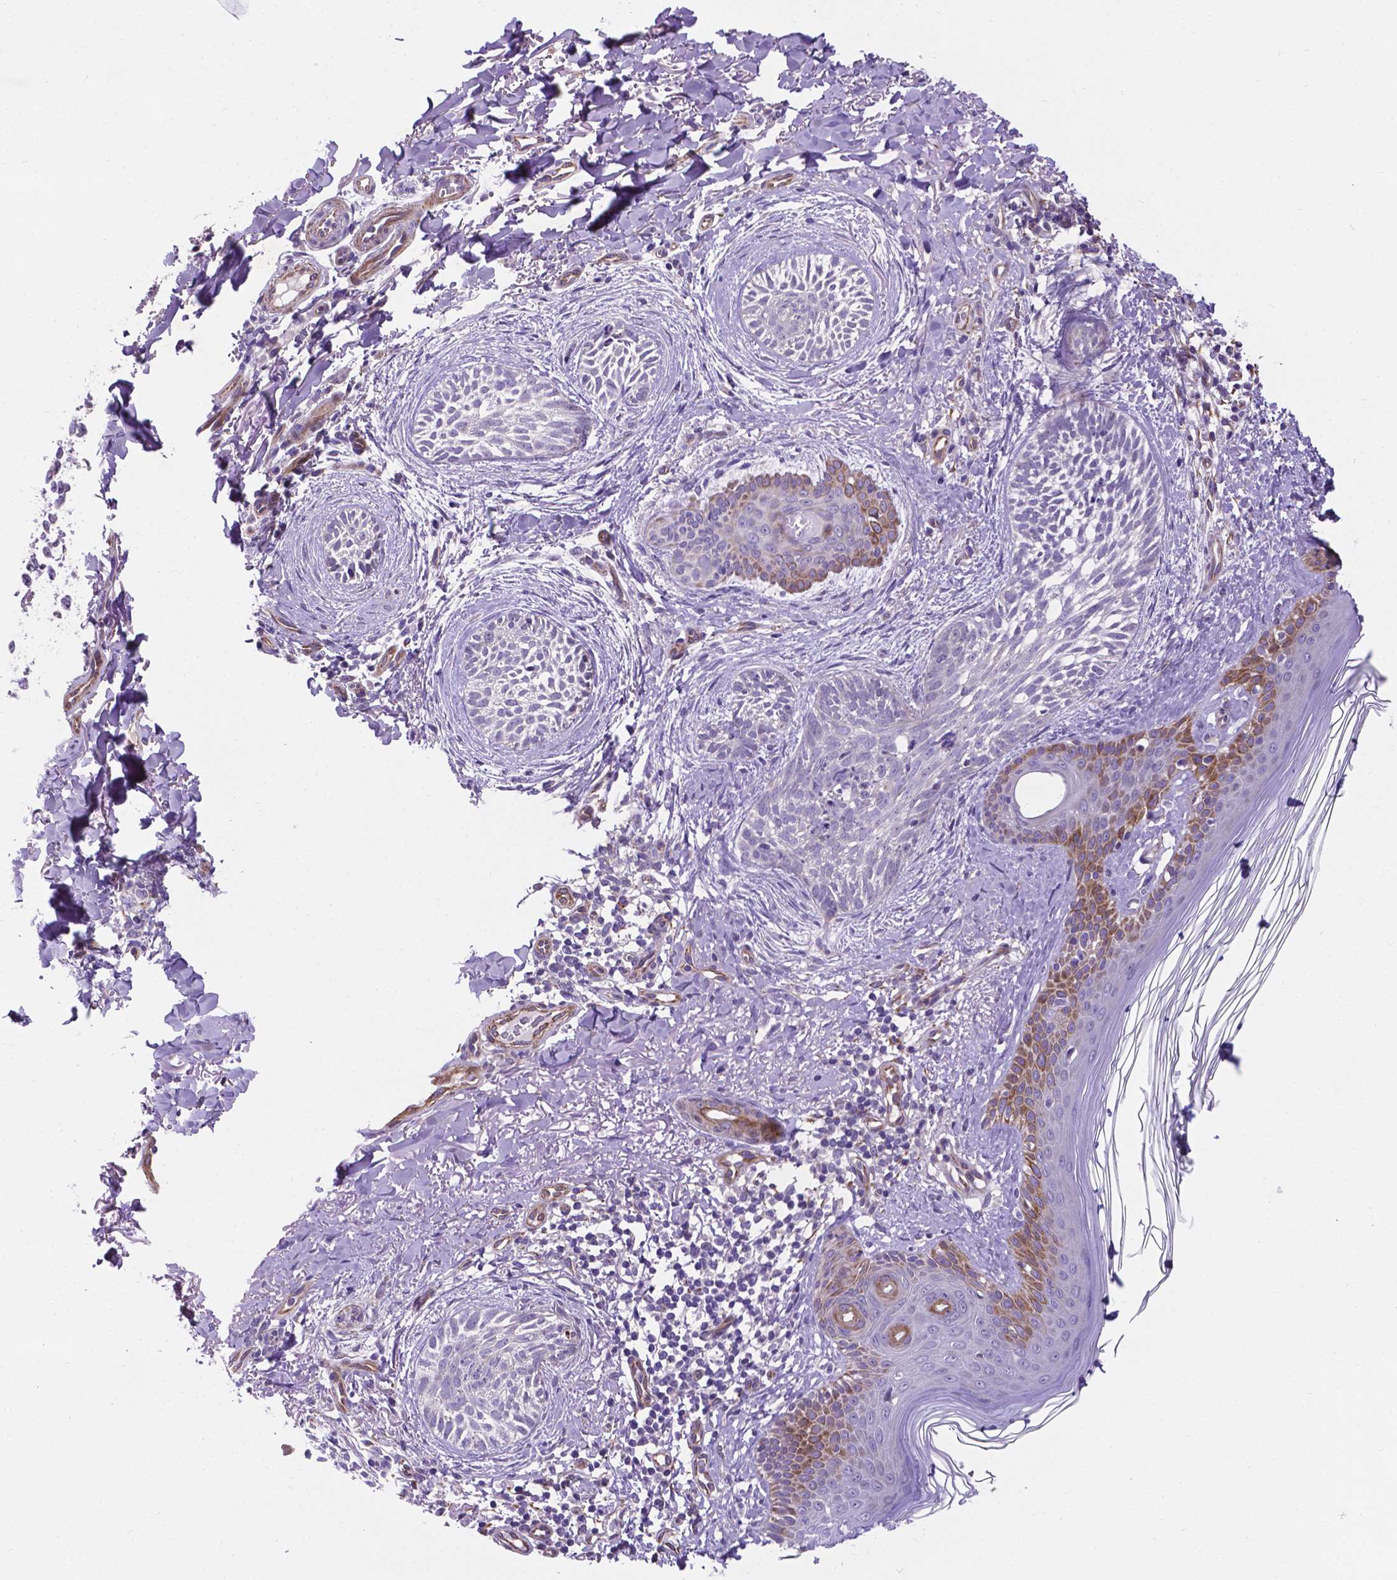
{"staining": {"intensity": "moderate", "quantity": "<25%", "location": "cytoplasmic/membranous"}, "tissue": "skin cancer", "cell_type": "Tumor cells", "image_type": "cancer", "snomed": [{"axis": "morphology", "description": "Basal cell carcinoma"}, {"axis": "topography", "description": "Skin"}], "caption": "An immunohistochemistry photomicrograph of neoplastic tissue is shown. Protein staining in brown highlights moderate cytoplasmic/membranous positivity in skin cancer within tumor cells. The staining was performed using DAB (3,3'-diaminobenzidine), with brown indicating positive protein expression. Nuclei are stained blue with hematoxylin.", "gene": "PFKFB4", "patient": {"sex": "female", "age": 68}}